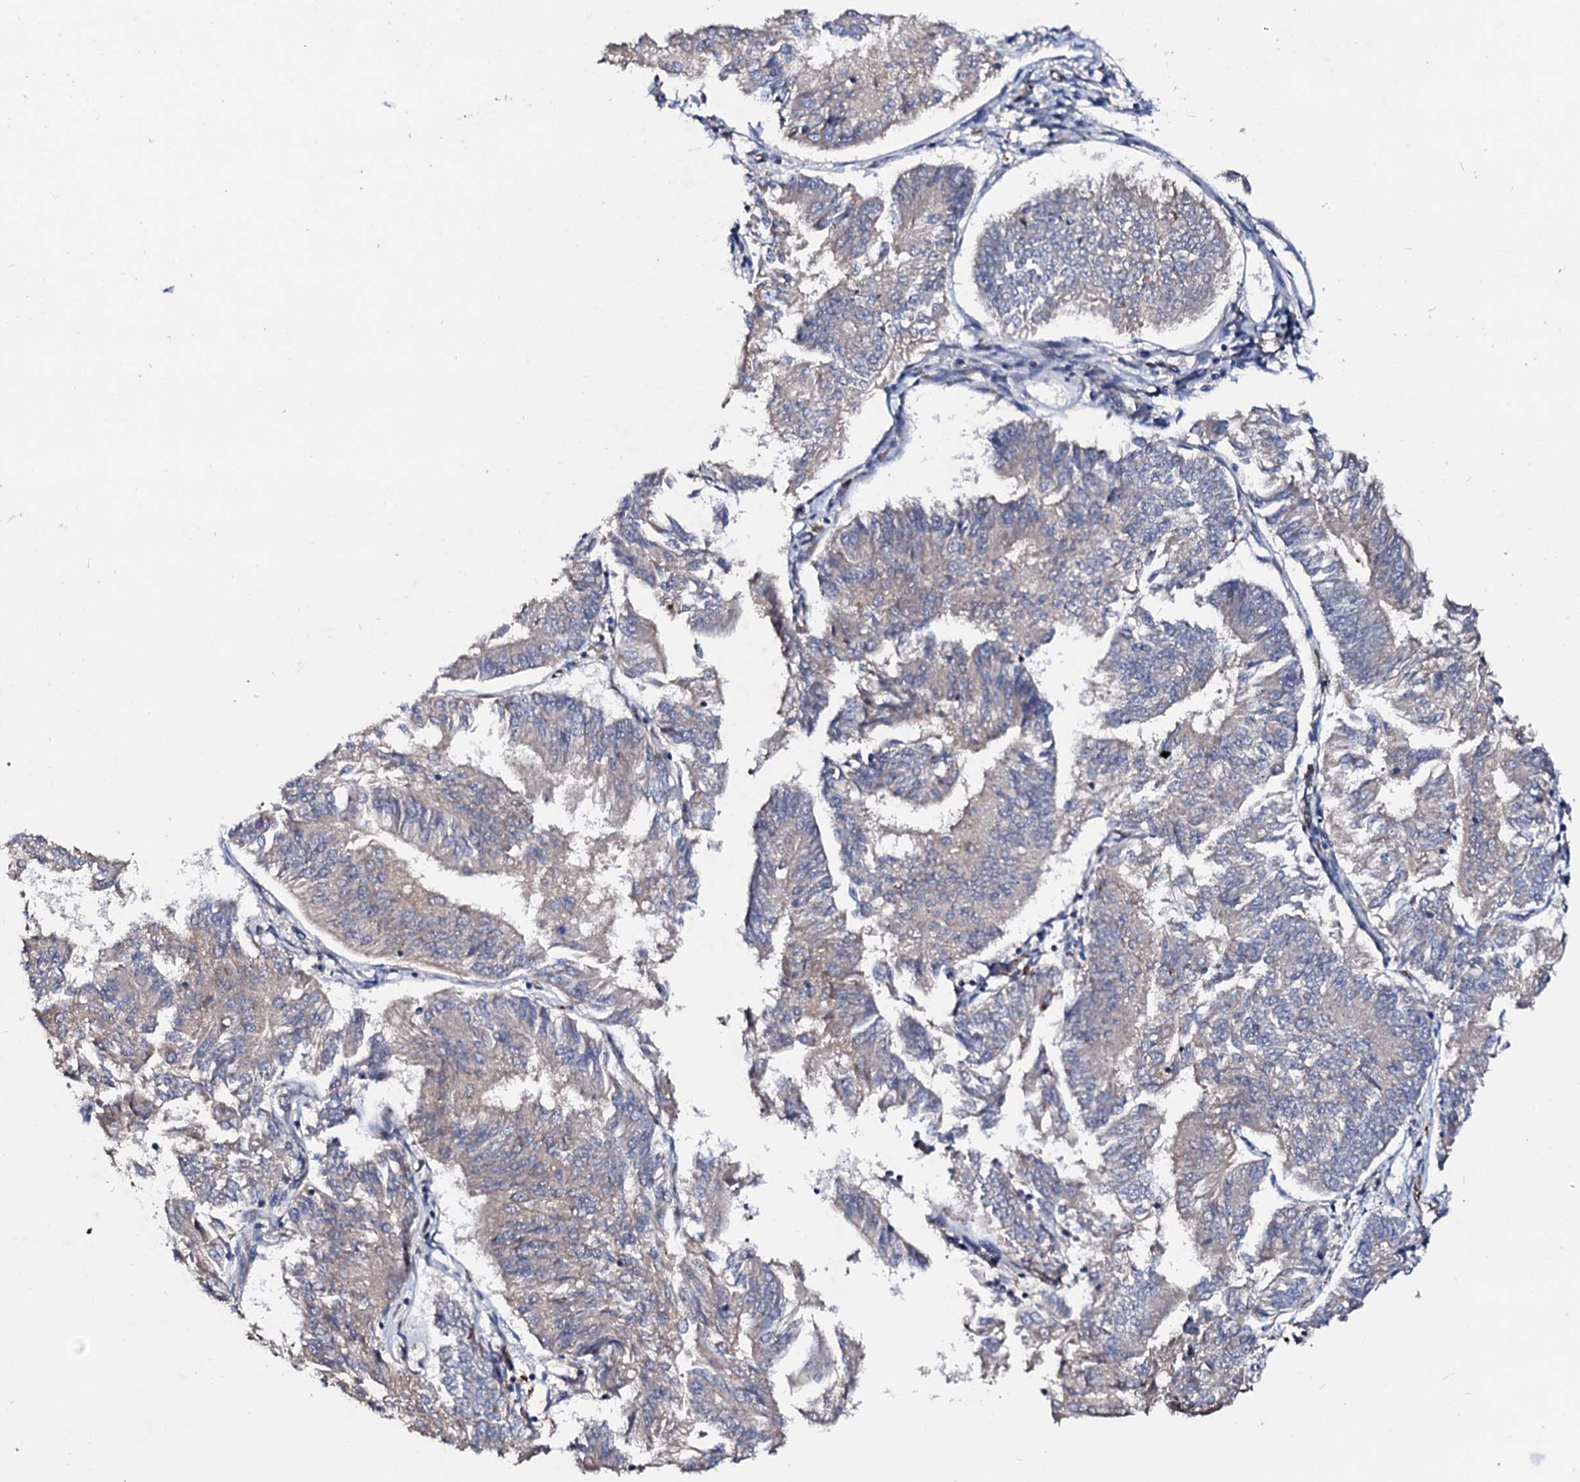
{"staining": {"intensity": "negative", "quantity": "none", "location": "none"}, "tissue": "endometrial cancer", "cell_type": "Tumor cells", "image_type": "cancer", "snomed": [{"axis": "morphology", "description": "Adenocarcinoma, NOS"}, {"axis": "topography", "description": "Endometrium"}], "caption": "Endometrial cancer (adenocarcinoma) was stained to show a protein in brown. There is no significant expression in tumor cells. Brightfield microscopy of IHC stained with DAB (3,3'-diaminobenzidine) (brown) and hematoxylin (blue), captured at high magnification.", "gene": "FIBIN", "patient": {"sex": "female", "age": 58}}